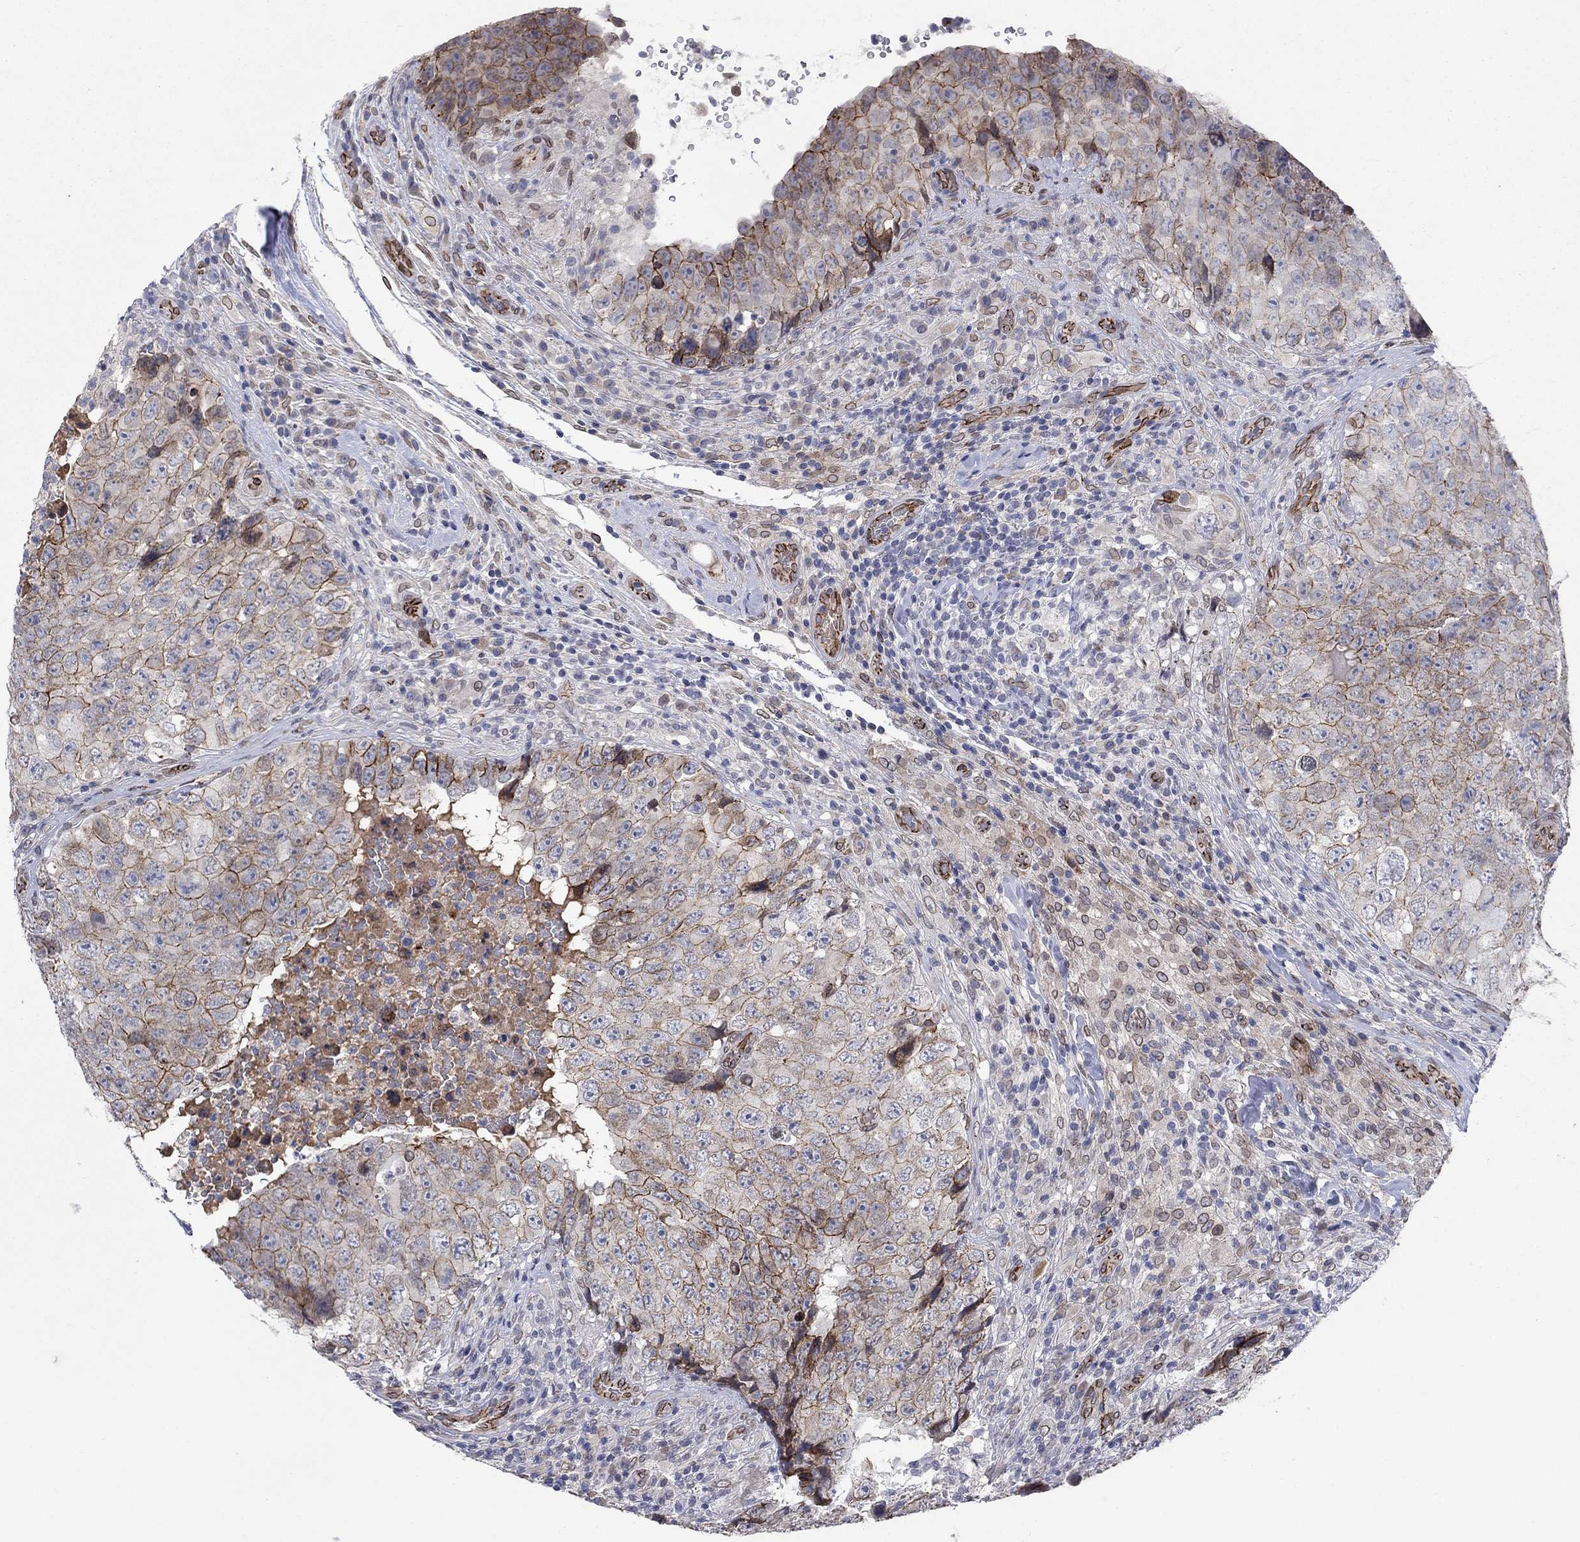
{"staining": {"intensity": "strong", "quantity": "<25%", "location": "cytoplasmic/membranous"}, "tissue": "testis cancer", "cell_type": "Tumor cells", "image_type": "cancer", "snomed": [{"axis": "morphology", "description": "Seminoma, NOS"}, {"axis": "topography", "description": "Testis"}], "caption": "Immunohistochemical staining of human testis cancer exhibits medium levels of strong cytoplasmic/membranous expression in approximately <25% of tumor cells.", "gene": "EMC9", "patient": {"sex": "male", "age": 34}}